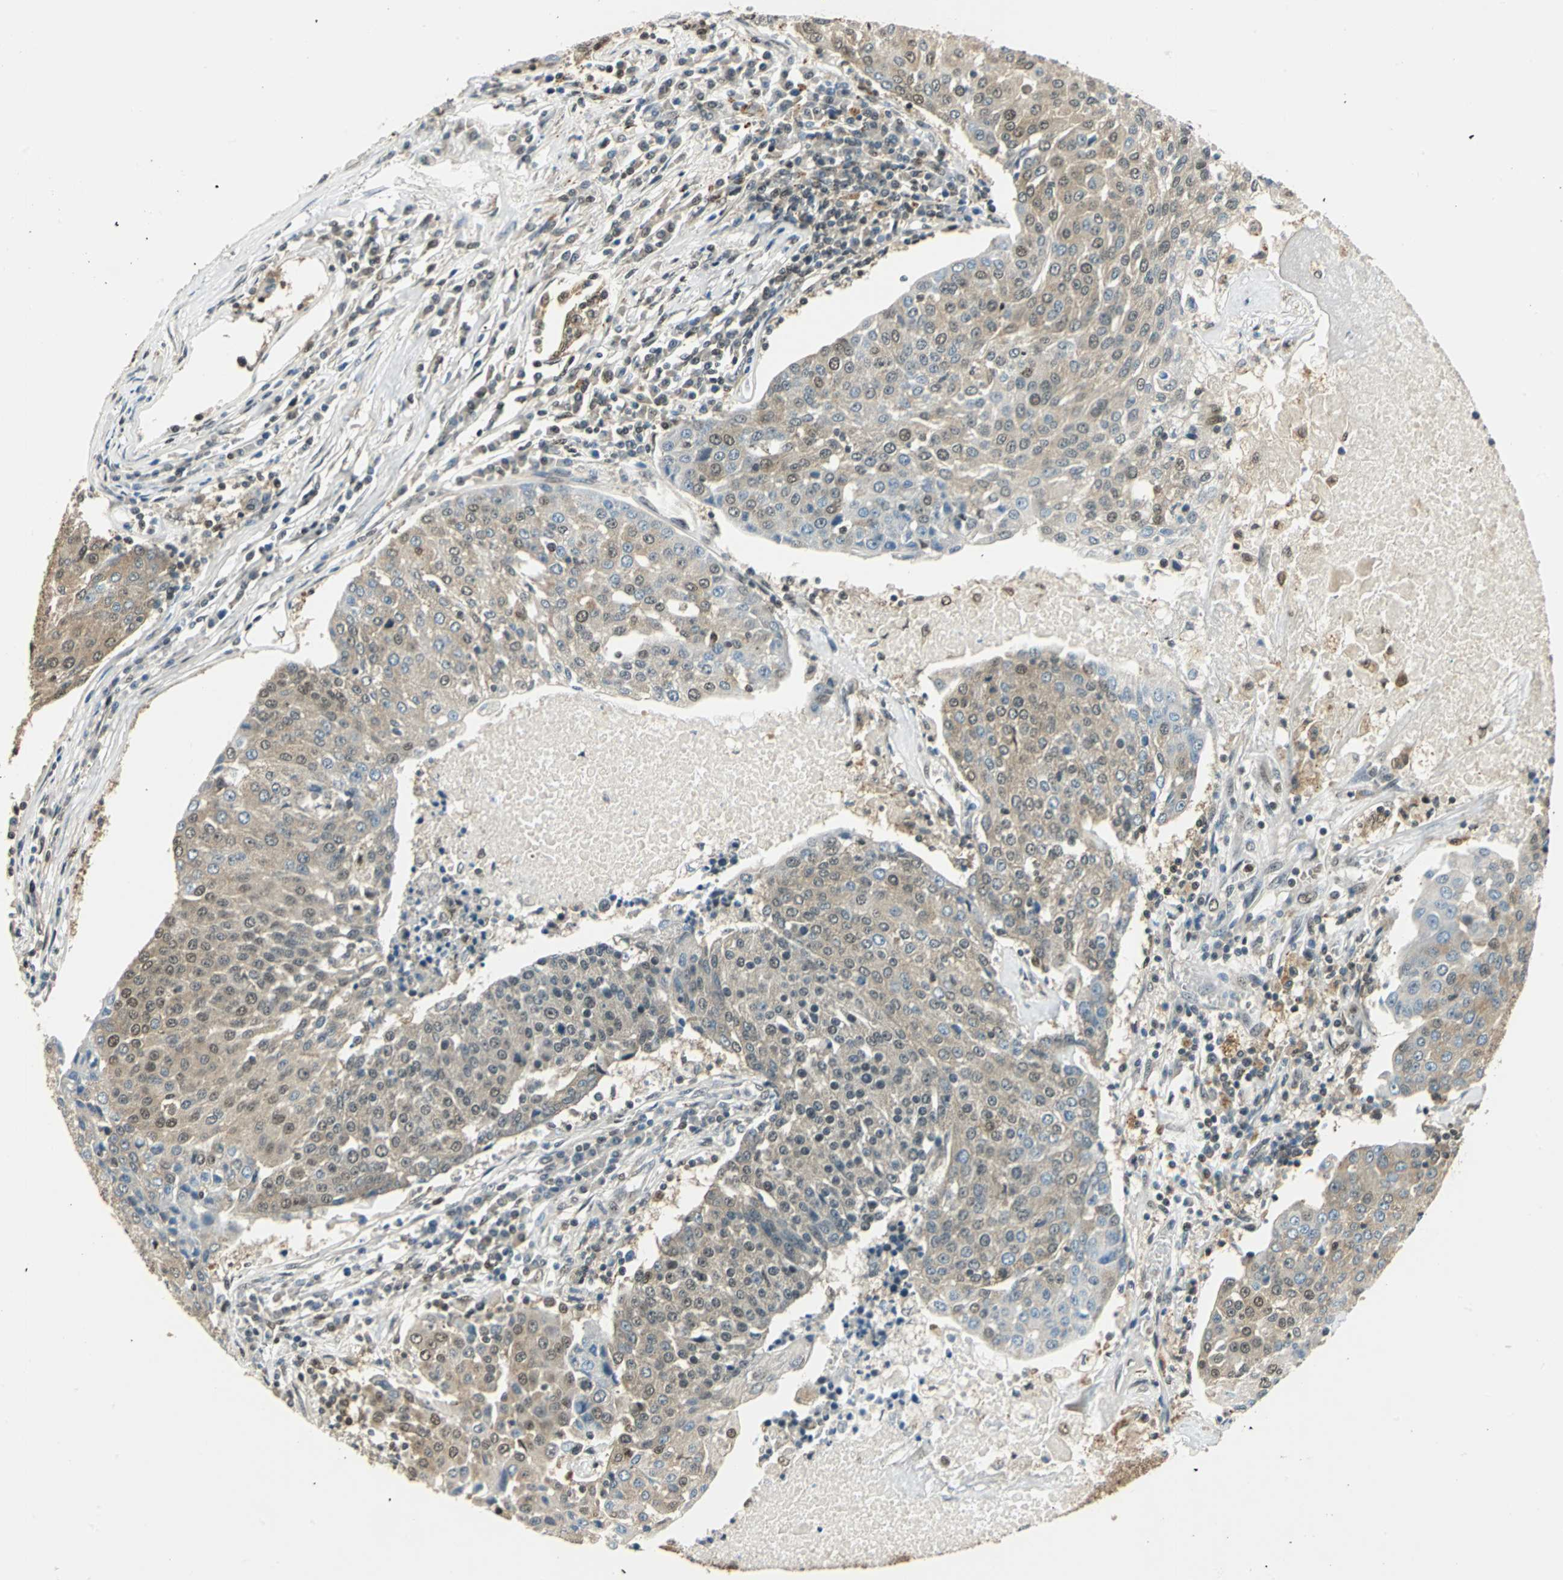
{"staining": {"intensity": "weak", "quantity": ">75%", "location": "cytoplasmic/membranous,nuclear"}, "tissue": "urothelial cancer", "cell_type": "Tumor cells", "image_type": "cancer", "snomed": [{"axis": "morphology", "description": "Urothelial carcinoma, High grade"}, {"axis": "topography", "description": "Urinary bladder"}], "caption": "Immunohistochemistry (IHC) staining of urothelial cancer, which exhibits low levels of weak cytoplasmic/membranous and nuclear expression in approximately >75% of tumor cells indicating weak cytoplasmic/membranous and nuclear protein staining. The staining was performed using DAB (3,3'-diaminobenzidine) (brown) for protein detection and nuclei were counterstained in hematoxylin (blue).", "gene": "PPP1R13L", "patient": {"sex": "female", "age": 85}}